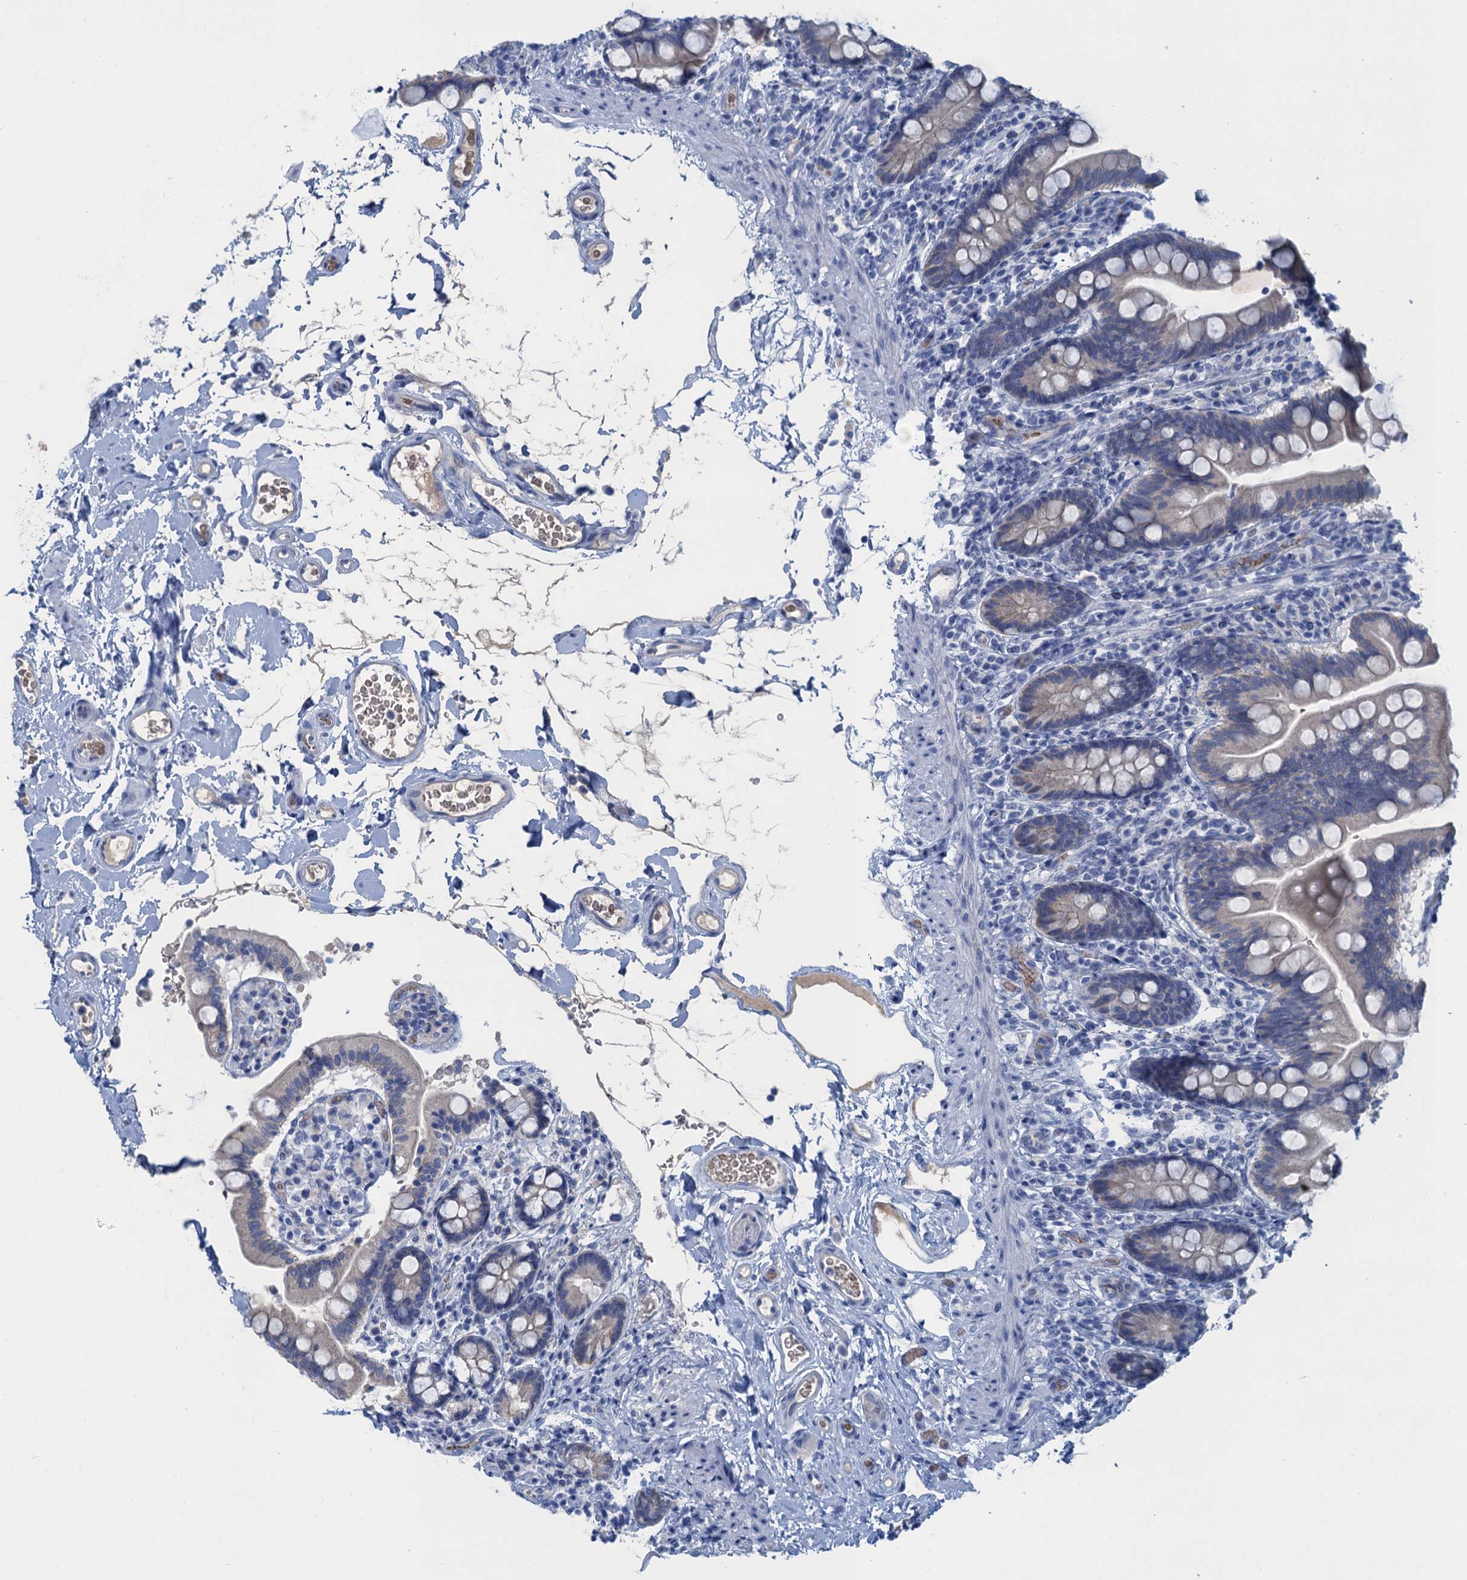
{"staining": {"intensity": "weak", "quantity": "<25%", "location": "cytoplasmic/membranous"}, "tissue": "small intestine", "cell_type": "Glandular cells", "image_type": "normal", "snomed": [{"axis": "morphology", "description": "Normal tissue, NOS"}, {"axis": "topography", "description": "Small intestine"}], "caption": "IHC micrograph of normal human small intestine stained for a protein (brown), which demonstrates no positivity in glandular cells.", "gene": "MYADML2", "patient": {"sex": "female", "age": 64}}